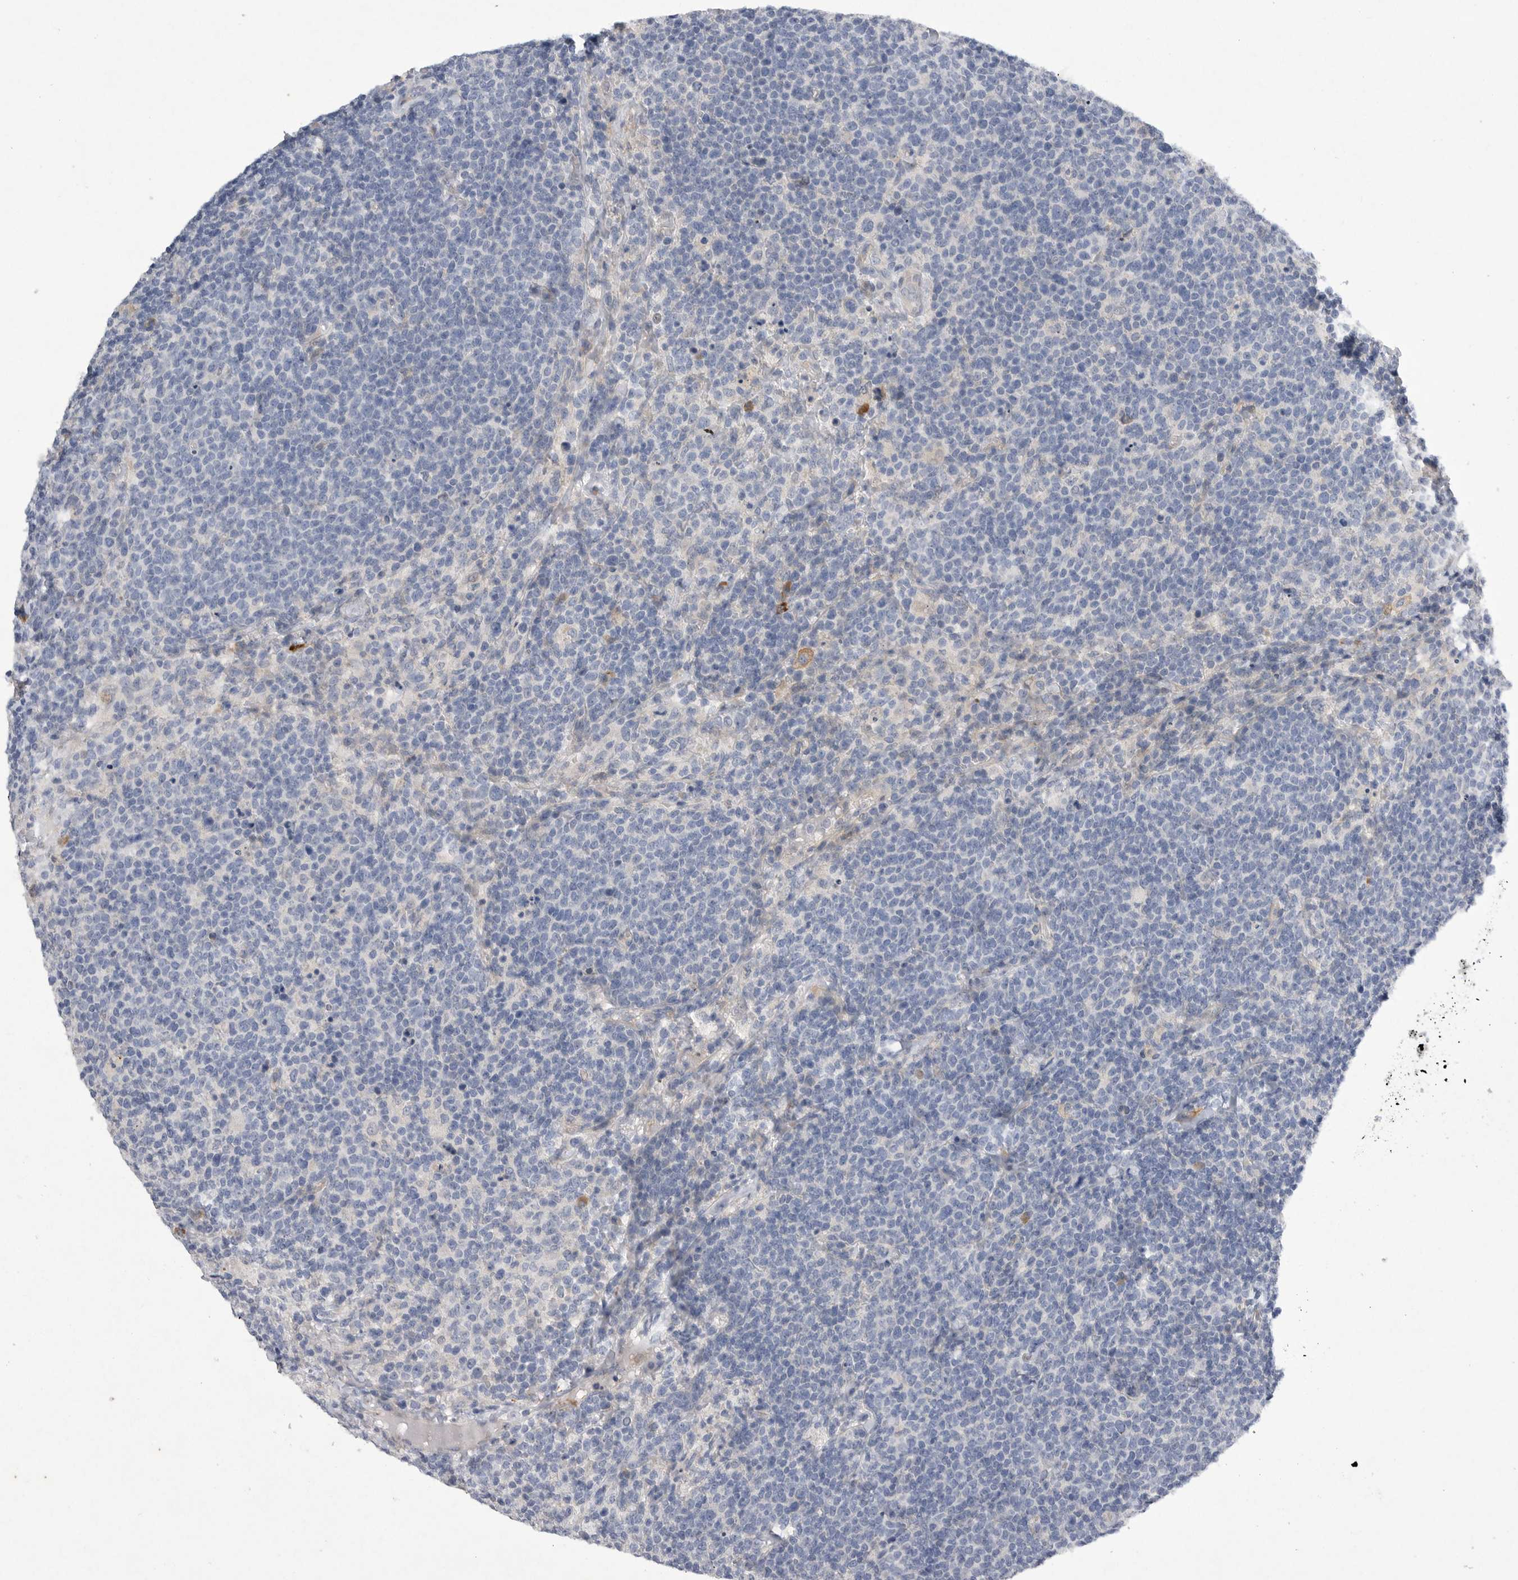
{"staining": {"intensity": "negative", "quantity": "none", "location": "none"}, "tissue": "lymphoma", "cell_type": "Tumor cells", "image_type": "cancer", "snomed": [{"axis": "morphology", "description": "Malignant lymphoma, non-Hodgkin's type, High grade"}, {"axis": "topography", "description": "Lymph node"}], "caption": "A micrograph of human lymphoma is negative for staining in tumor cells.", "gene": "EDEM3", "patient": {"sex": "male", "age": 61}}